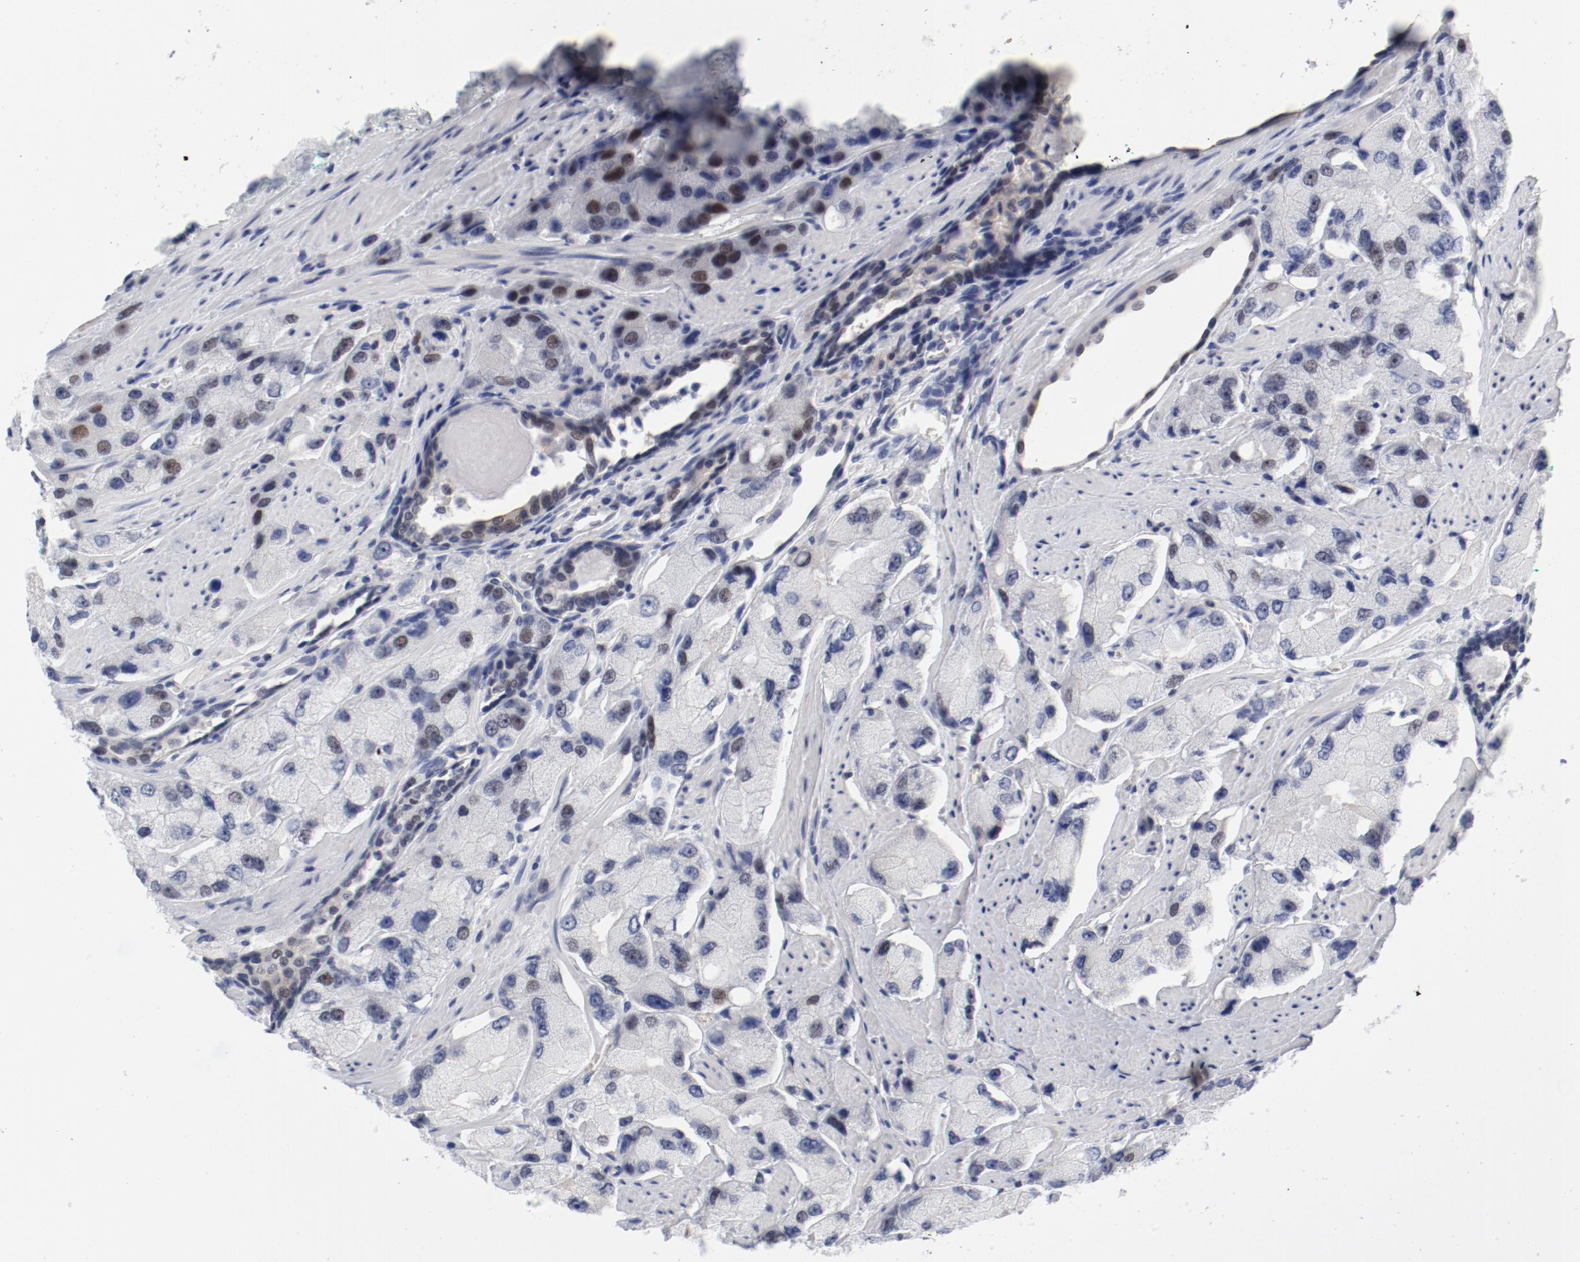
{"staining": {"intensity": "weak", "quantity": "<25%", "location": "nuclear"}, "tissue": "prostate cancer", "cell_type": "Tumor cells", "image_type": "cancer", "snomed": [{"axis": "morphology", "description": "Adenocarcinoma, High grade"}, {"axis": "topography", "description": "Prostate"}], "caption": "DAB (3,3'-diaminobenzidine) immunohistochemical staining of human prostate high-grade adenocarcinoma exhibits no significant positivity in tumor cells.", "gene": "ANKLE2", "patient": {"sex": "male", "age": 58}}